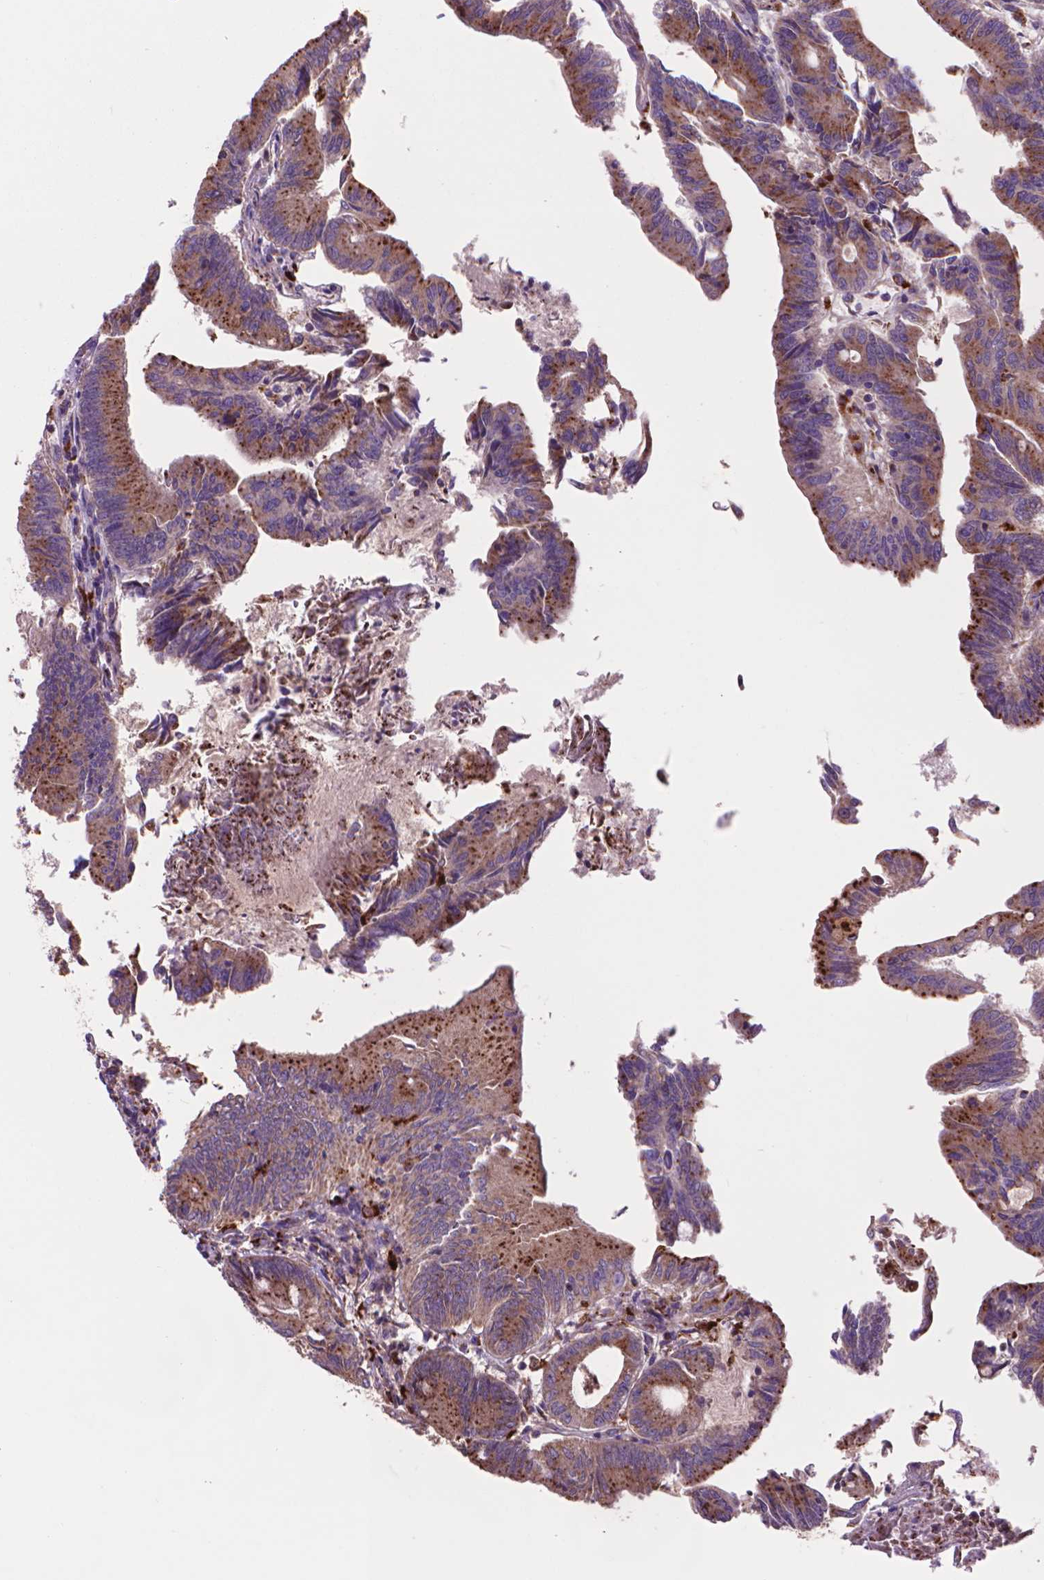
{"staining": {"intensity": "strong", "quantity": ">75%", "location": "cytoplasmic/membranous"}, "tissue": "colorectal cancer", "cell_type": "Tumor cells", "image_type": "cancer", "snomed": [{"axis": "morphology", "description": "Adenocarcinoma, NOS"}, {"axis": "topography", "description": "Colon"}], "caption": "Immunohistochemistry of human colorectal cancer (adenocarcinoma) exhibits high levels of strong cytoplasmic/membranous expression in approximately >75% of tumor cells.", "gene": "GLB1", "patient": {"sex": "female", "age": 70}}